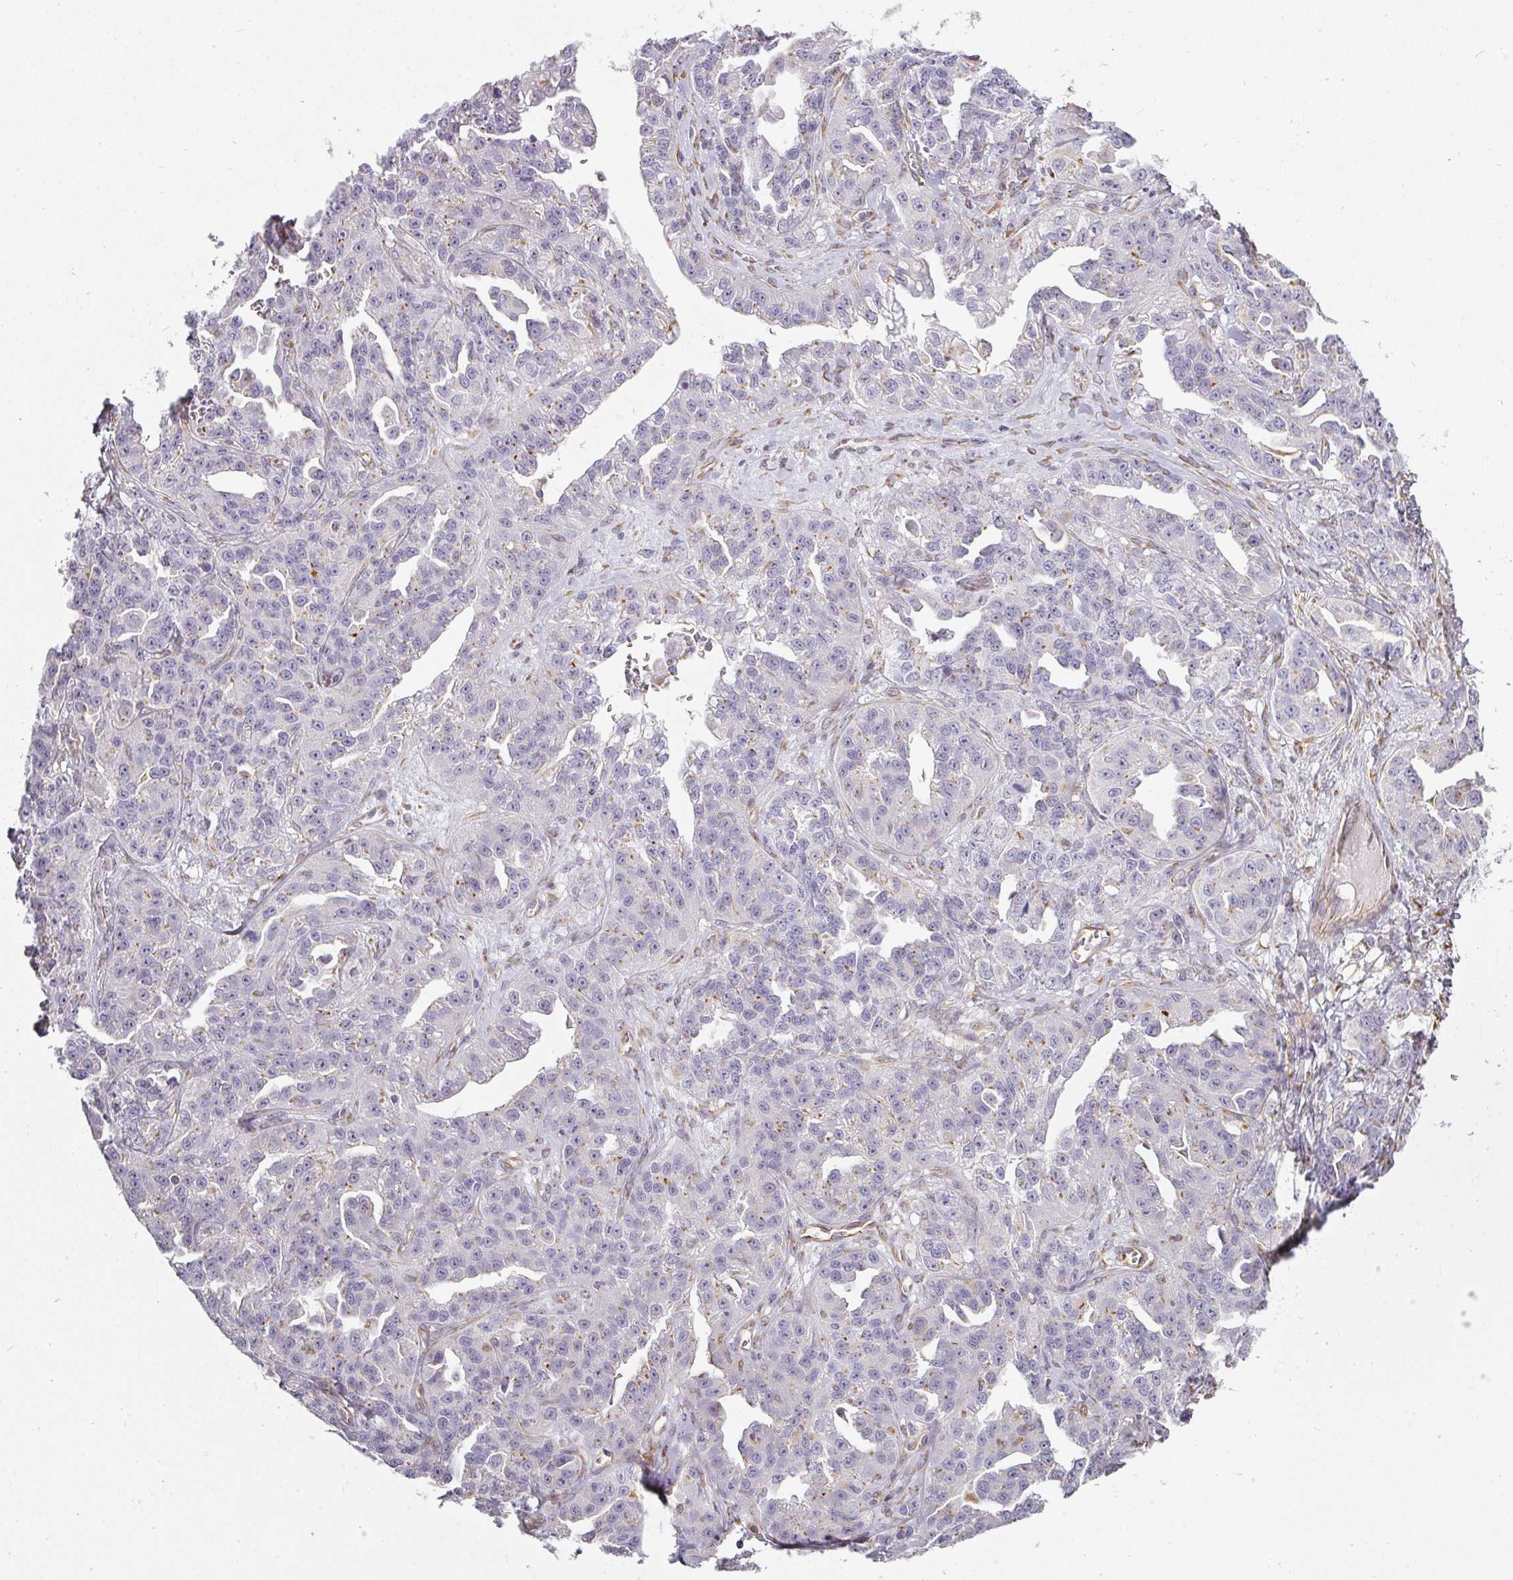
{"staining": {"intensity": "weak", "quantity": "<25%", "location": "cytoplasmic/membranous"}, "tissue": "ovarian cancer", "cell_type": "Tumor cells", "image_type": "cancer", "snomed": [{"axis": "morphology", "description": "Cystadenocarcinoma, serous, NOS"}, {"axis": "topography", "description": "Ovary"}], "caption": "This is an IHC image of human ovarian cancer (serous cystadenocarcinoma). There is no expression in tumor cells.", "gene": "ATP8B2", "patient": {"sex": "female", "age": 75}}